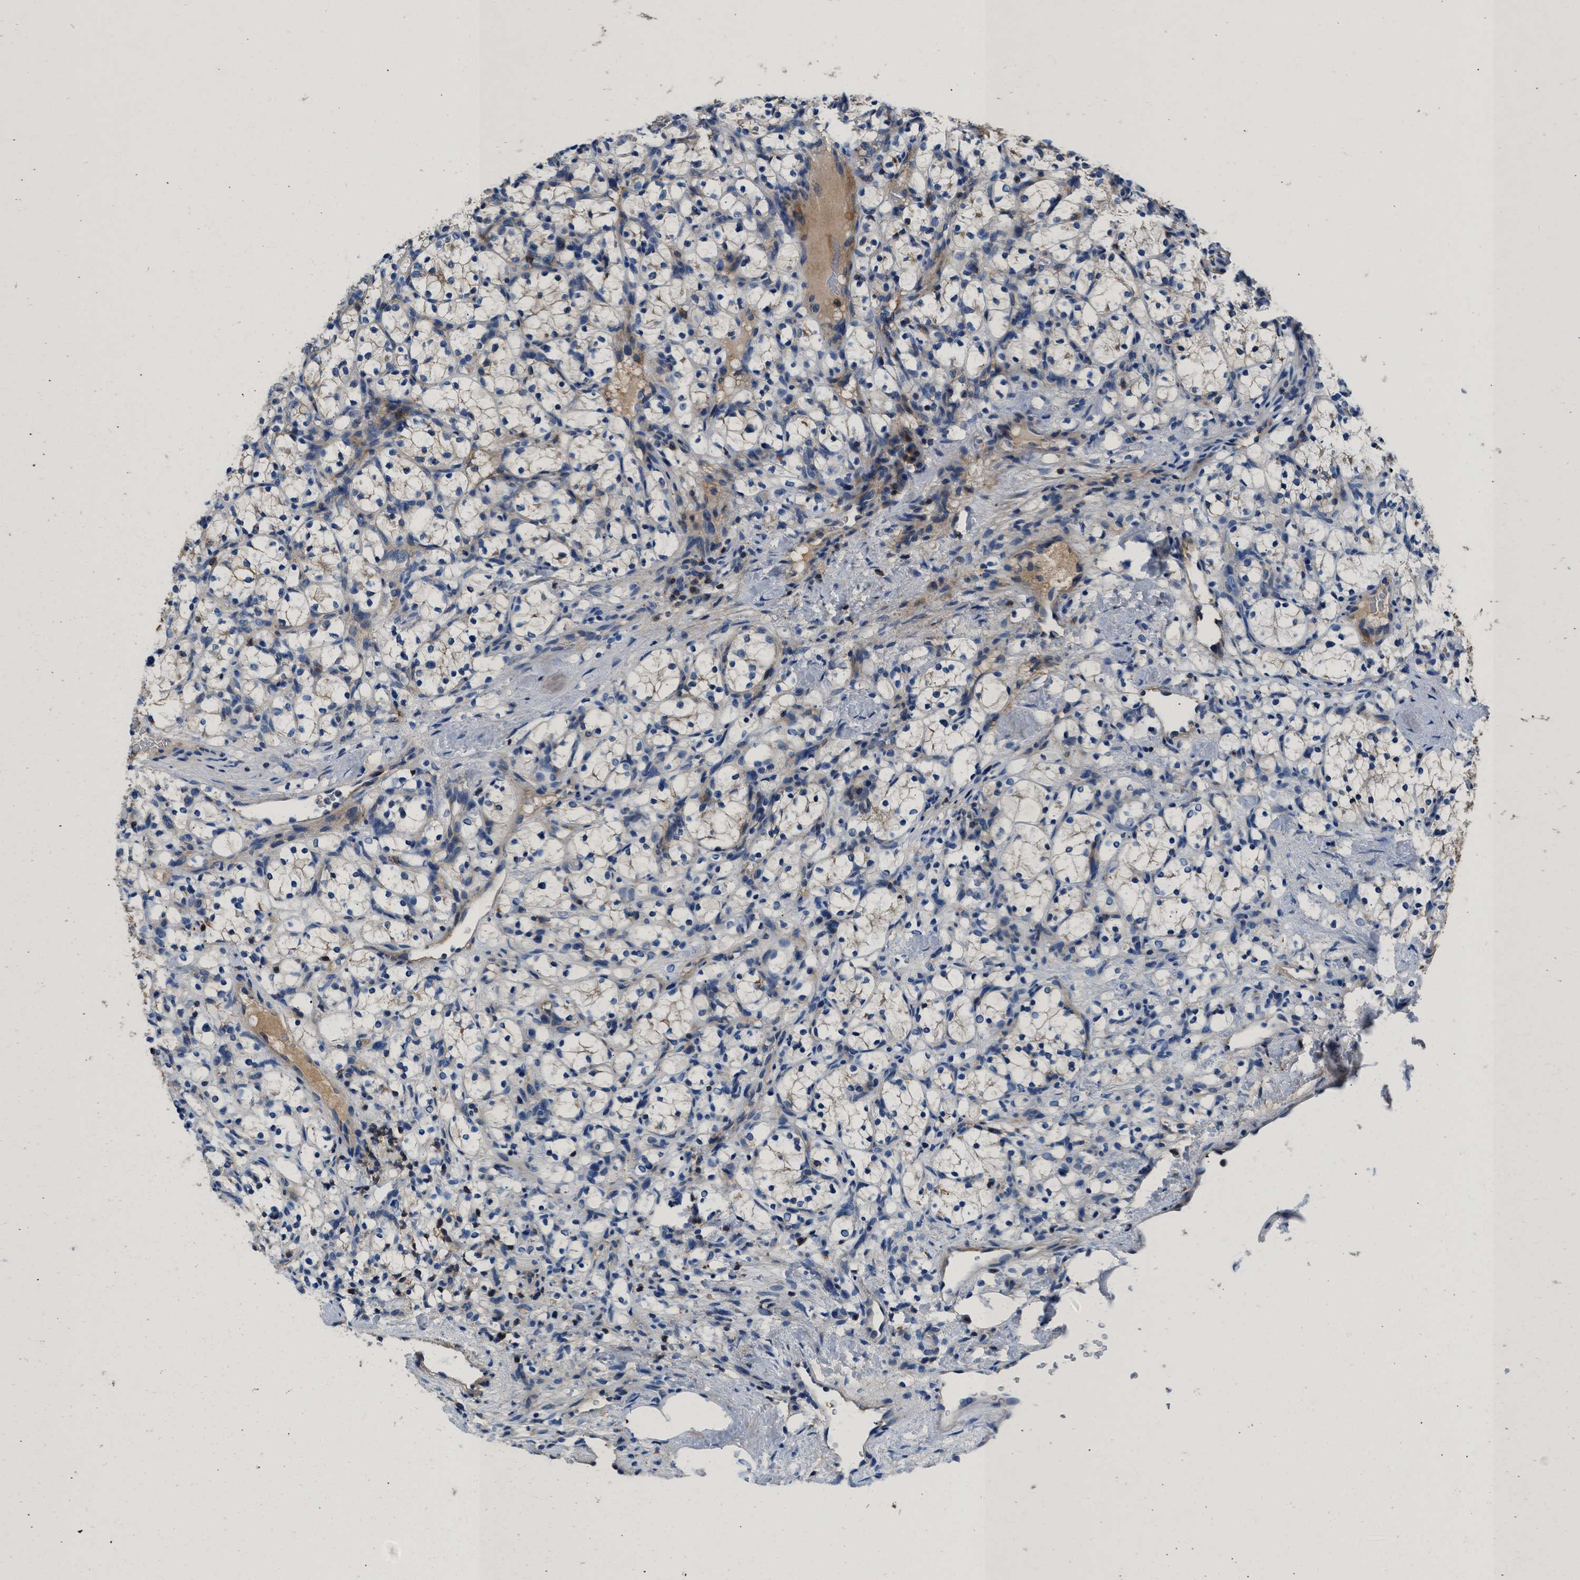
{"staining": {"intensity": "negative", "quantity": "none", "location": "none"}, "tissue": "renal cancer", "cell_type": "Tumor cells", "image_type": "cancer", "snomed": [{"axis": "morphology", "description": "Adenocarcinoma, NOS"}, {"axis": "topography", "description": "Kidney"}], "caption": "This histopathology image is of renal cancer stained with immunohistochemistry to label a protein in brown with the nuclei are counter-stained blue. There is no expression in tumor cells. (IHC, brightfield microscopy, high magnification).", "gene": "KCNQ4", "patient": {"sex": "female", "age": 69}}